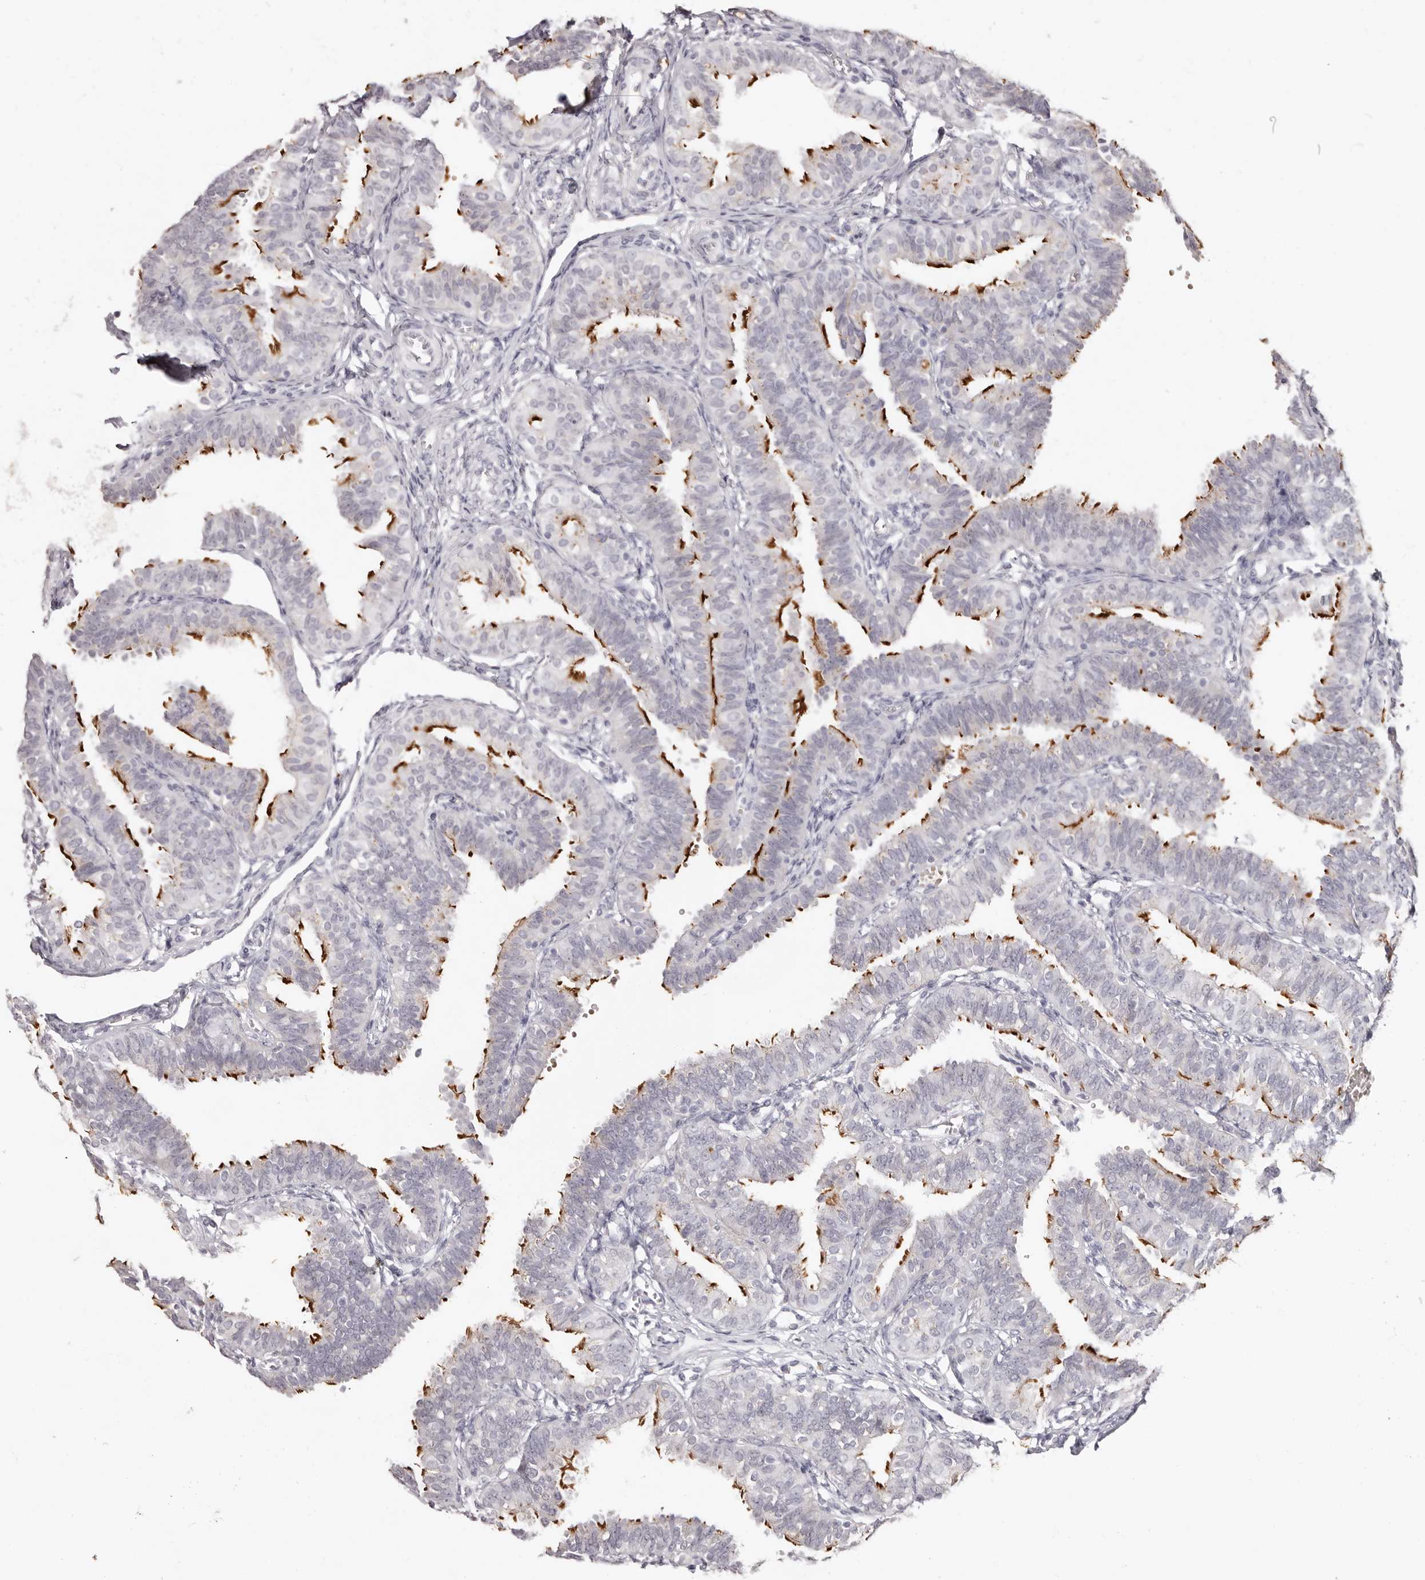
{"staining": {"intensity": "strong", "quantity": "25%-75%", "location": "cytoplasmic/membranous"}, "tissue": "fallopian tube", "cell_type": "Glandular cells", "image_type": "normal", "snomed": [{"axis": "morphology", "description": "Normal tissue, NOS"}, {"axis": "topography", "description": "Fallopian tube"}], "caption": "The image displays staining of benign fallopian tube, revealing strong cytoplasmic/membranous protein positivity (brown color) within glandular cells. Nuclei are stained in blue.", "gene": "PCDHB6", "patient": {"sex": "female", "age": 35}}